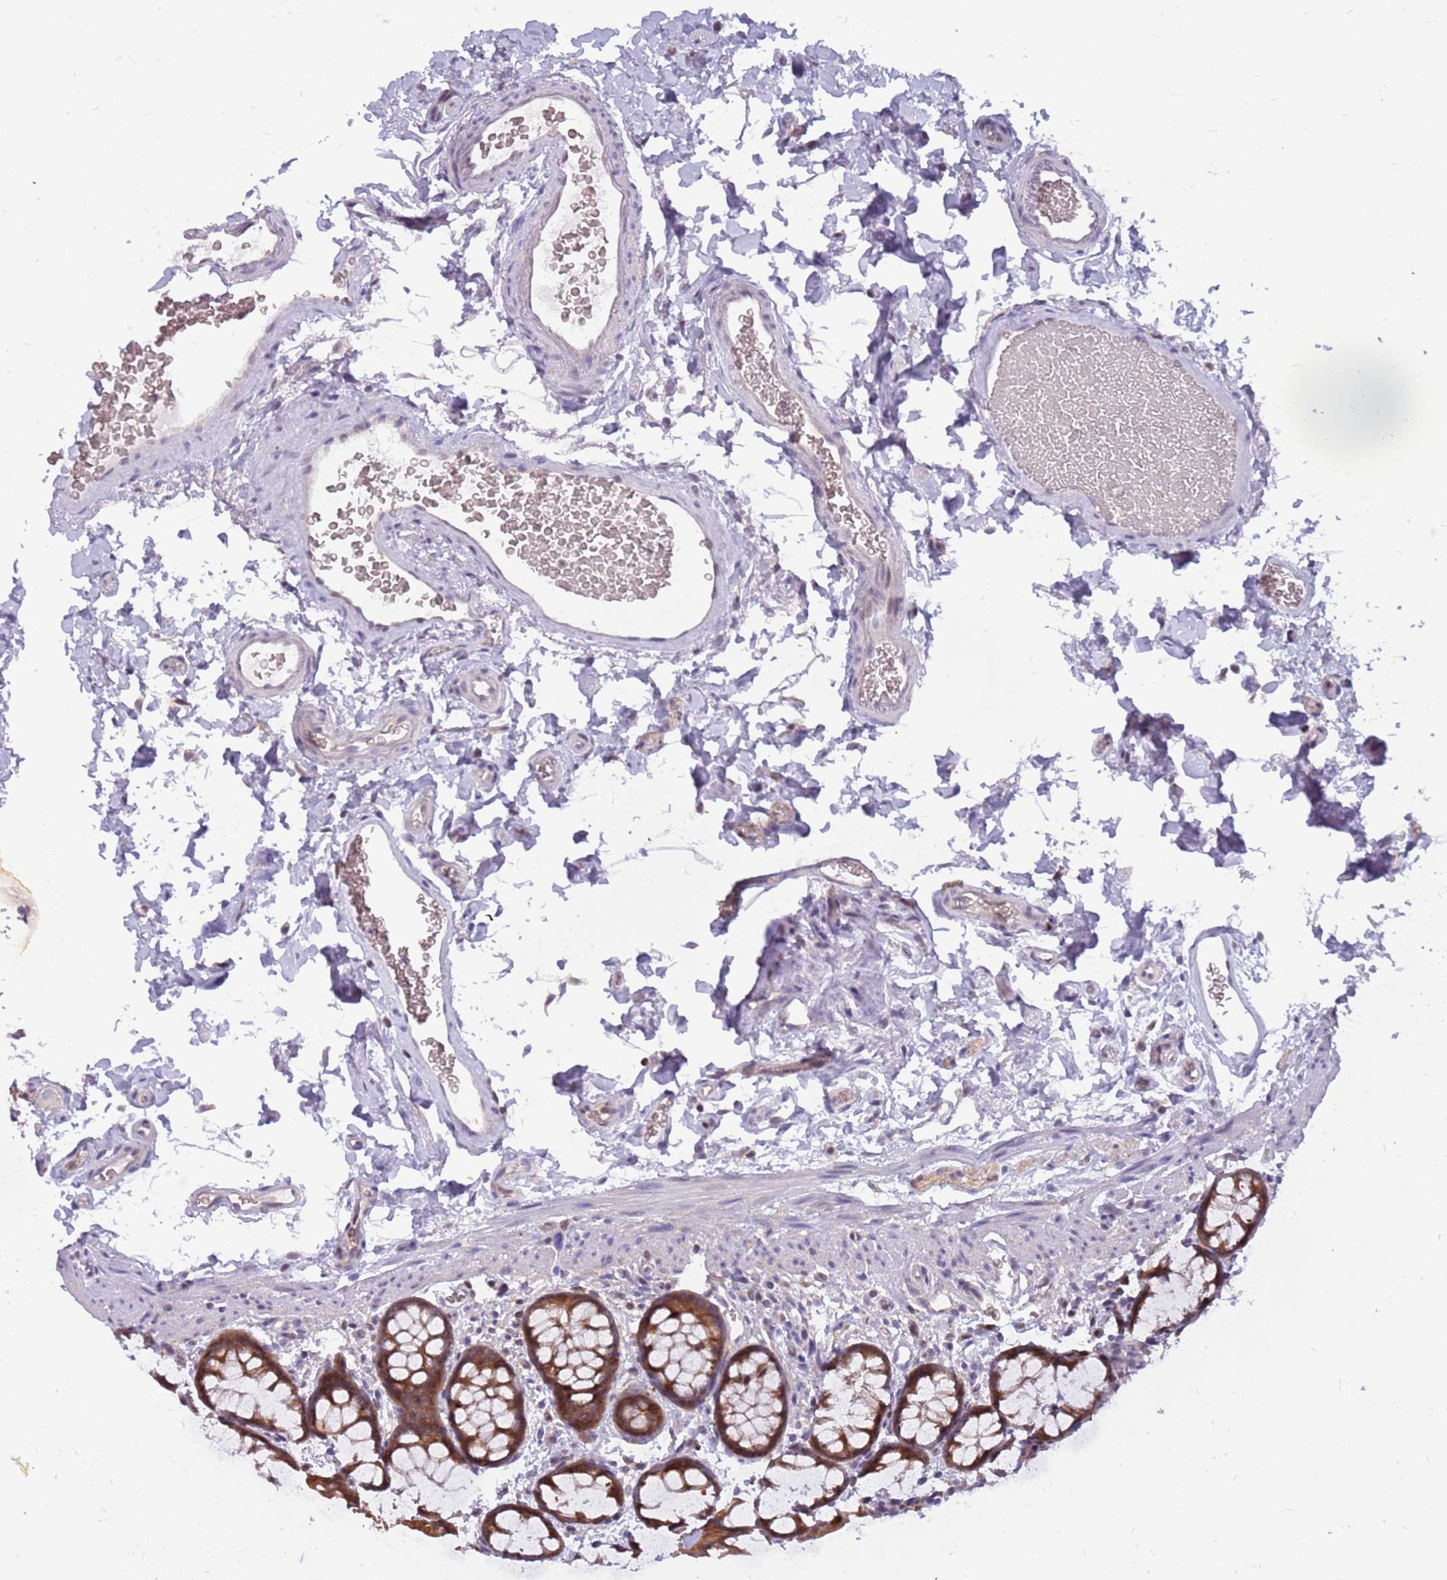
{"staining": {"intensity": "negative", "quantity": "none", "location": "none"}, "tissue": "colon", "cell_type": "Endothelial cells", "image_type": "normal", "snomed": [{"axis": "morphology", "description": "Normal tissue, NOS"}, {"axis": "topography", "description": "Colon"}], "caption": "Photomicrograph shows no significant protein positivity in endothelial cells of benign colon. (Stains: DAB (3,3'-diaminobenzidine) immunohistochemistry with hematoxylin counter stain, Microscopy: brightfield microscopy at high magnification).", "gene": "ARHGEF35", "patient": {"sex": "female", "age": 82}}